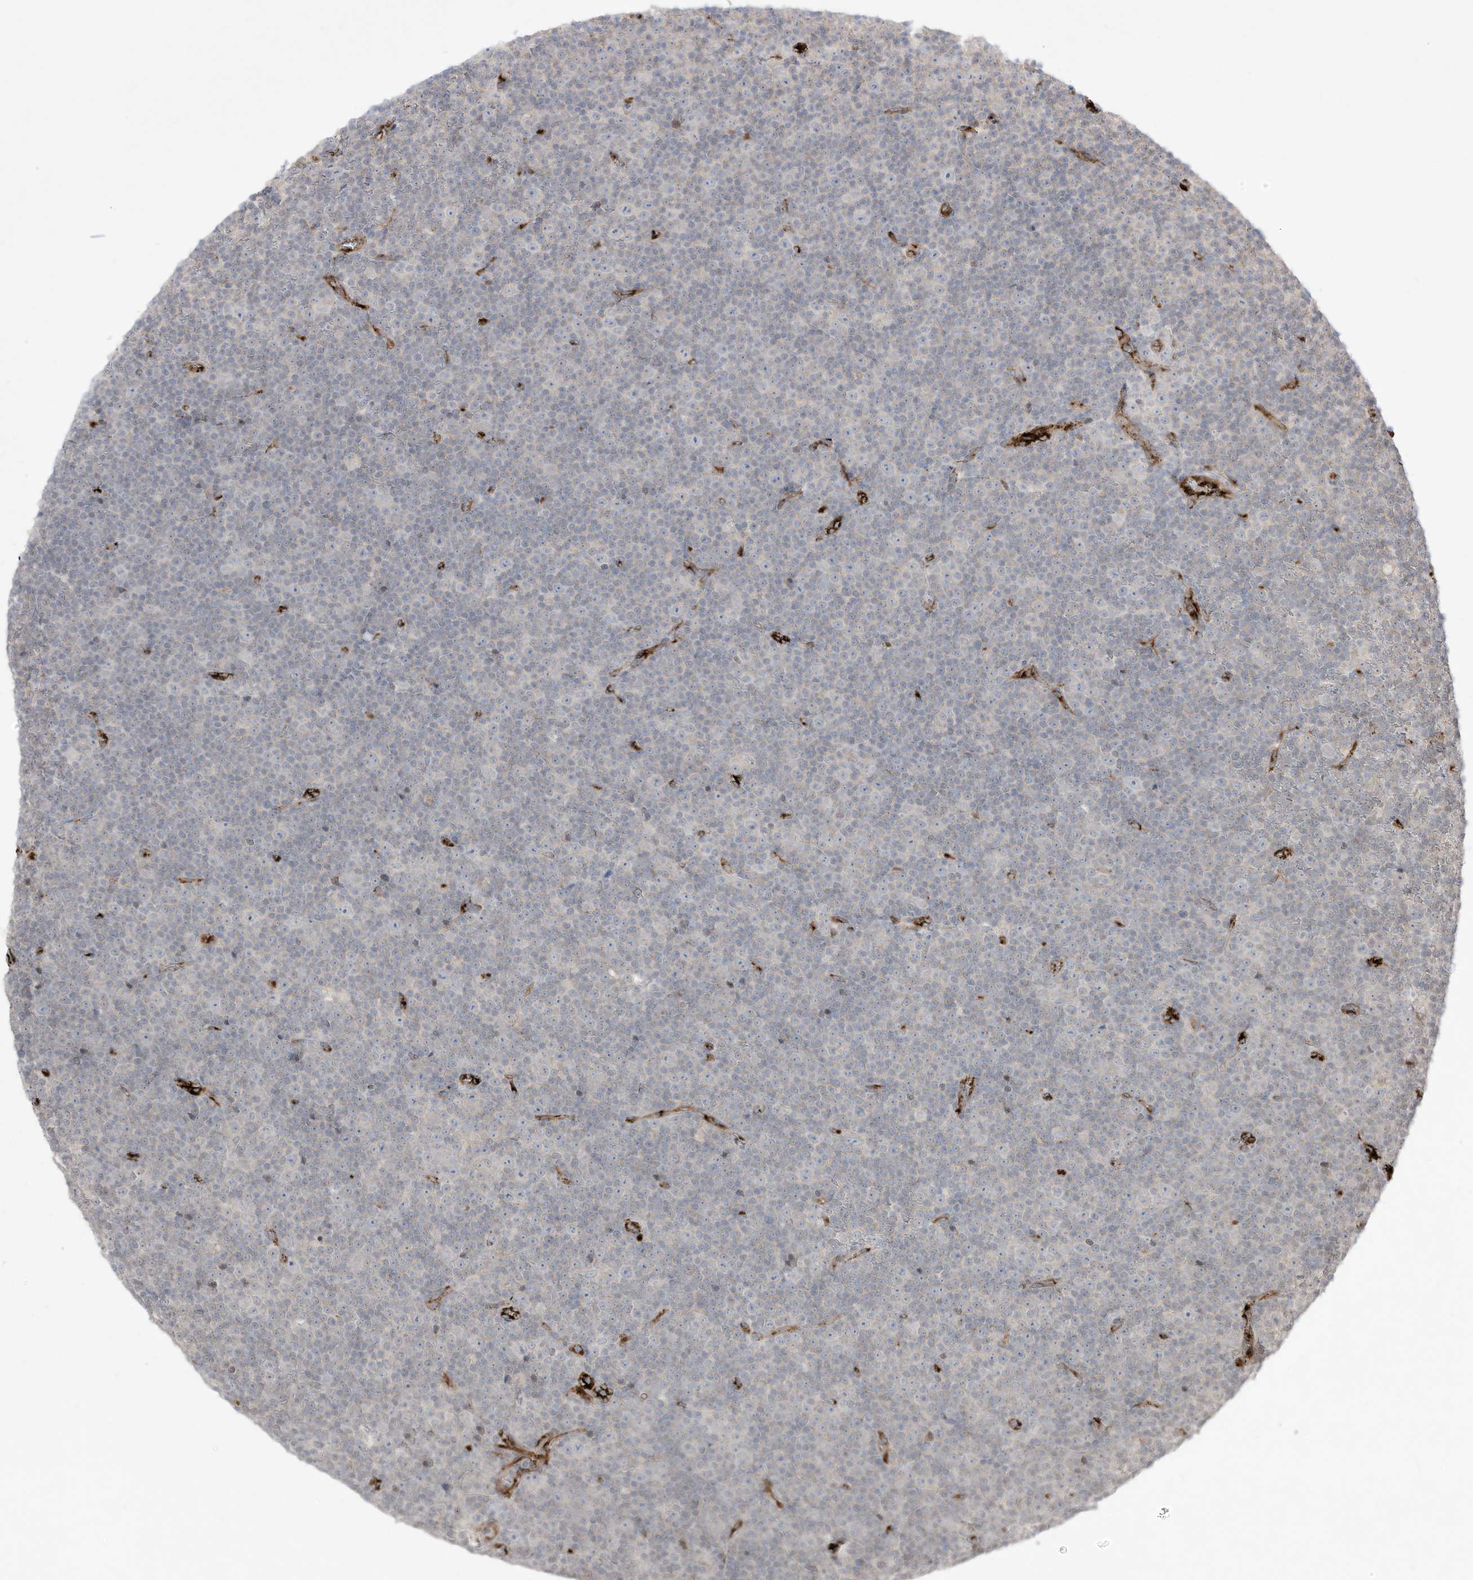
{"staining": {"intensity": "negative", "quantity": "none", "location": "none"}, "tissue": "lymphoma", "cell_type": "Tumor cells", "image_type": "cancer", "snomed": [{"axis": "morphology", "description": "Malignant lymphoma, non-Hodgkin's type, Low grade"}, {"axis": "topography", "description": "Lymph node"}], "caption": "DAB immunohistochemical staining of low-grade malignant lymphoma, non-Hodgkin's type reveals no significant staining in tumor cells. Nuclei are stained in blue.", "gene": "ZGRF1", "patient": {"sex": "female", "age": 67}}